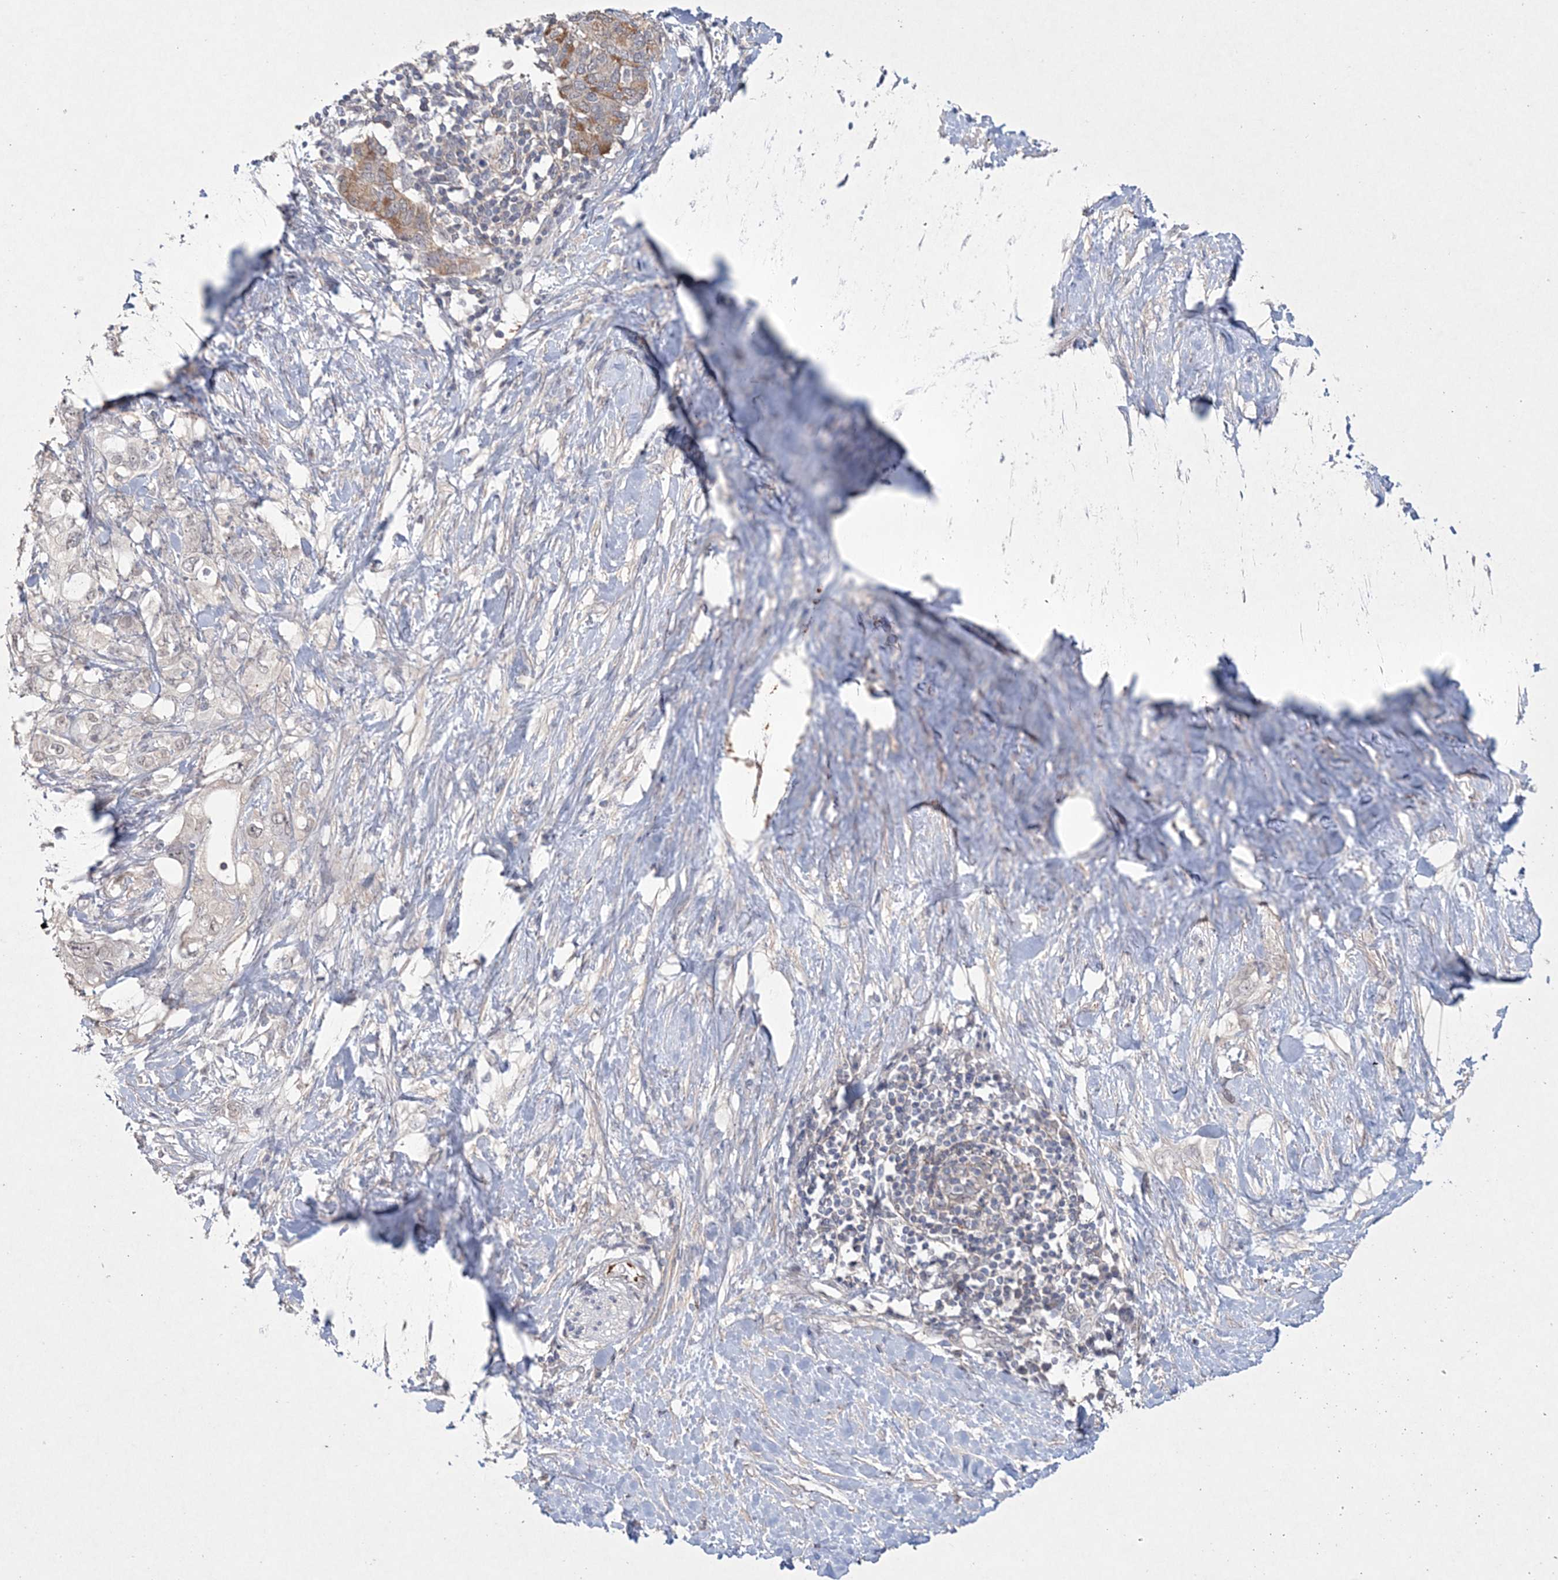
{"staining": {"intensity": "negative", "quantity": "none", "location": "none"}, "tissue": "pancreatic cancer", "cell_type": "Tumor cells", "image_type": "cancer", "snomed": [{"axis": "morphology", "description": "Adenocarcinoma, NOS"}, {"axis": "topography", "description": "Pancreas"}], "caption": "There is no significant staining in tumor cells of pancreatic adenocarcinoma.", "gene": "DPCD", "patient": {"sex": "female", "age": 56}}